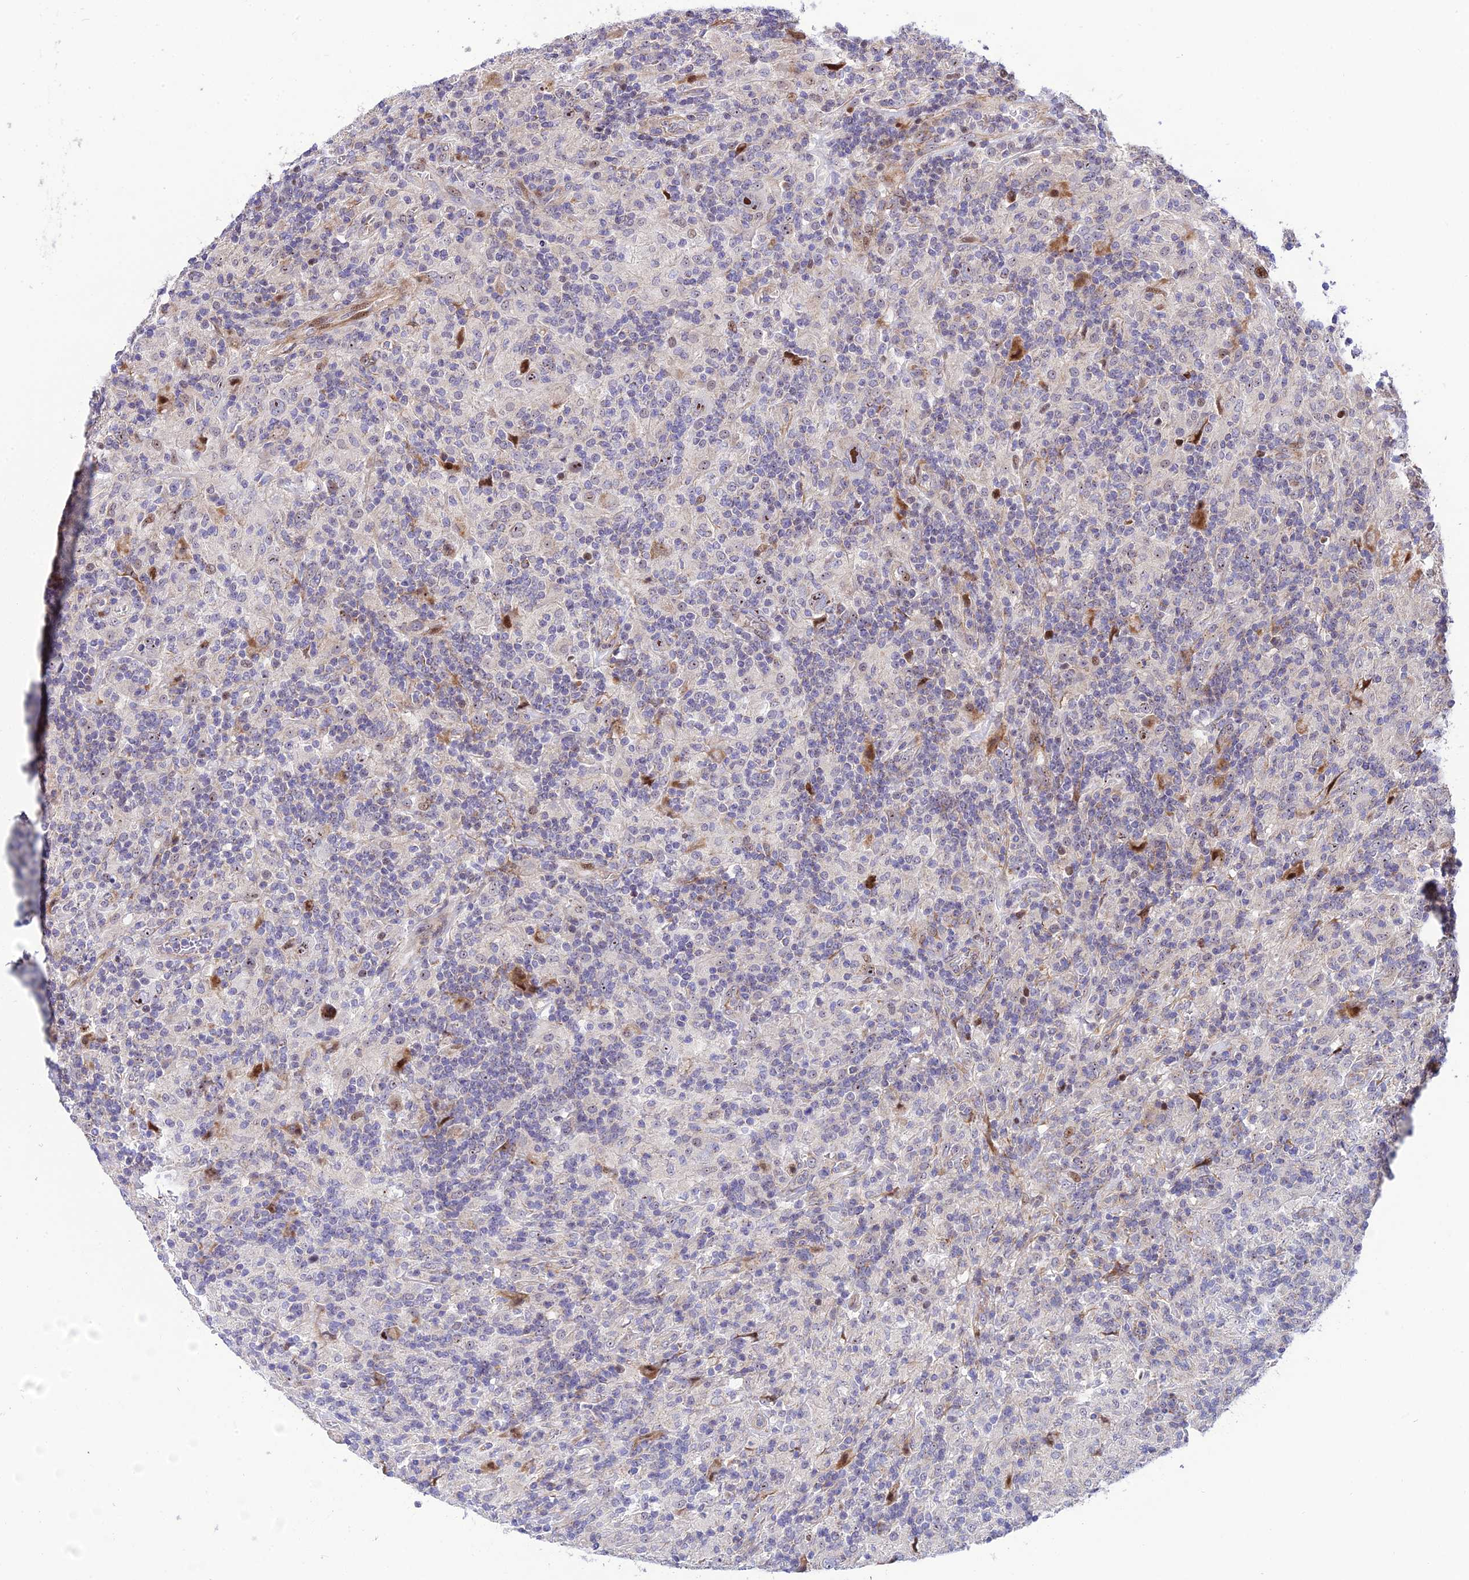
{"staining": {"intensity": "moderate", "quantity": "25%-75%", "location": "nuclear"}, "tissue": "lymphoma", "cell_type": "Tumor cells", "image_type": "cancer", "snomed": [{"axis": "morphology", "description": "Hodgkin's disease, NOS"}, {"axis": "topography", "description": "Lymph node"}], "caption": "Protein analysis of lymphoma tissue exhibits moderate nuclear expression in approximately 25%-75% of tumor cells.", "gene": "KBTBD7", "patient": {"sex": "male", "age": 70}}